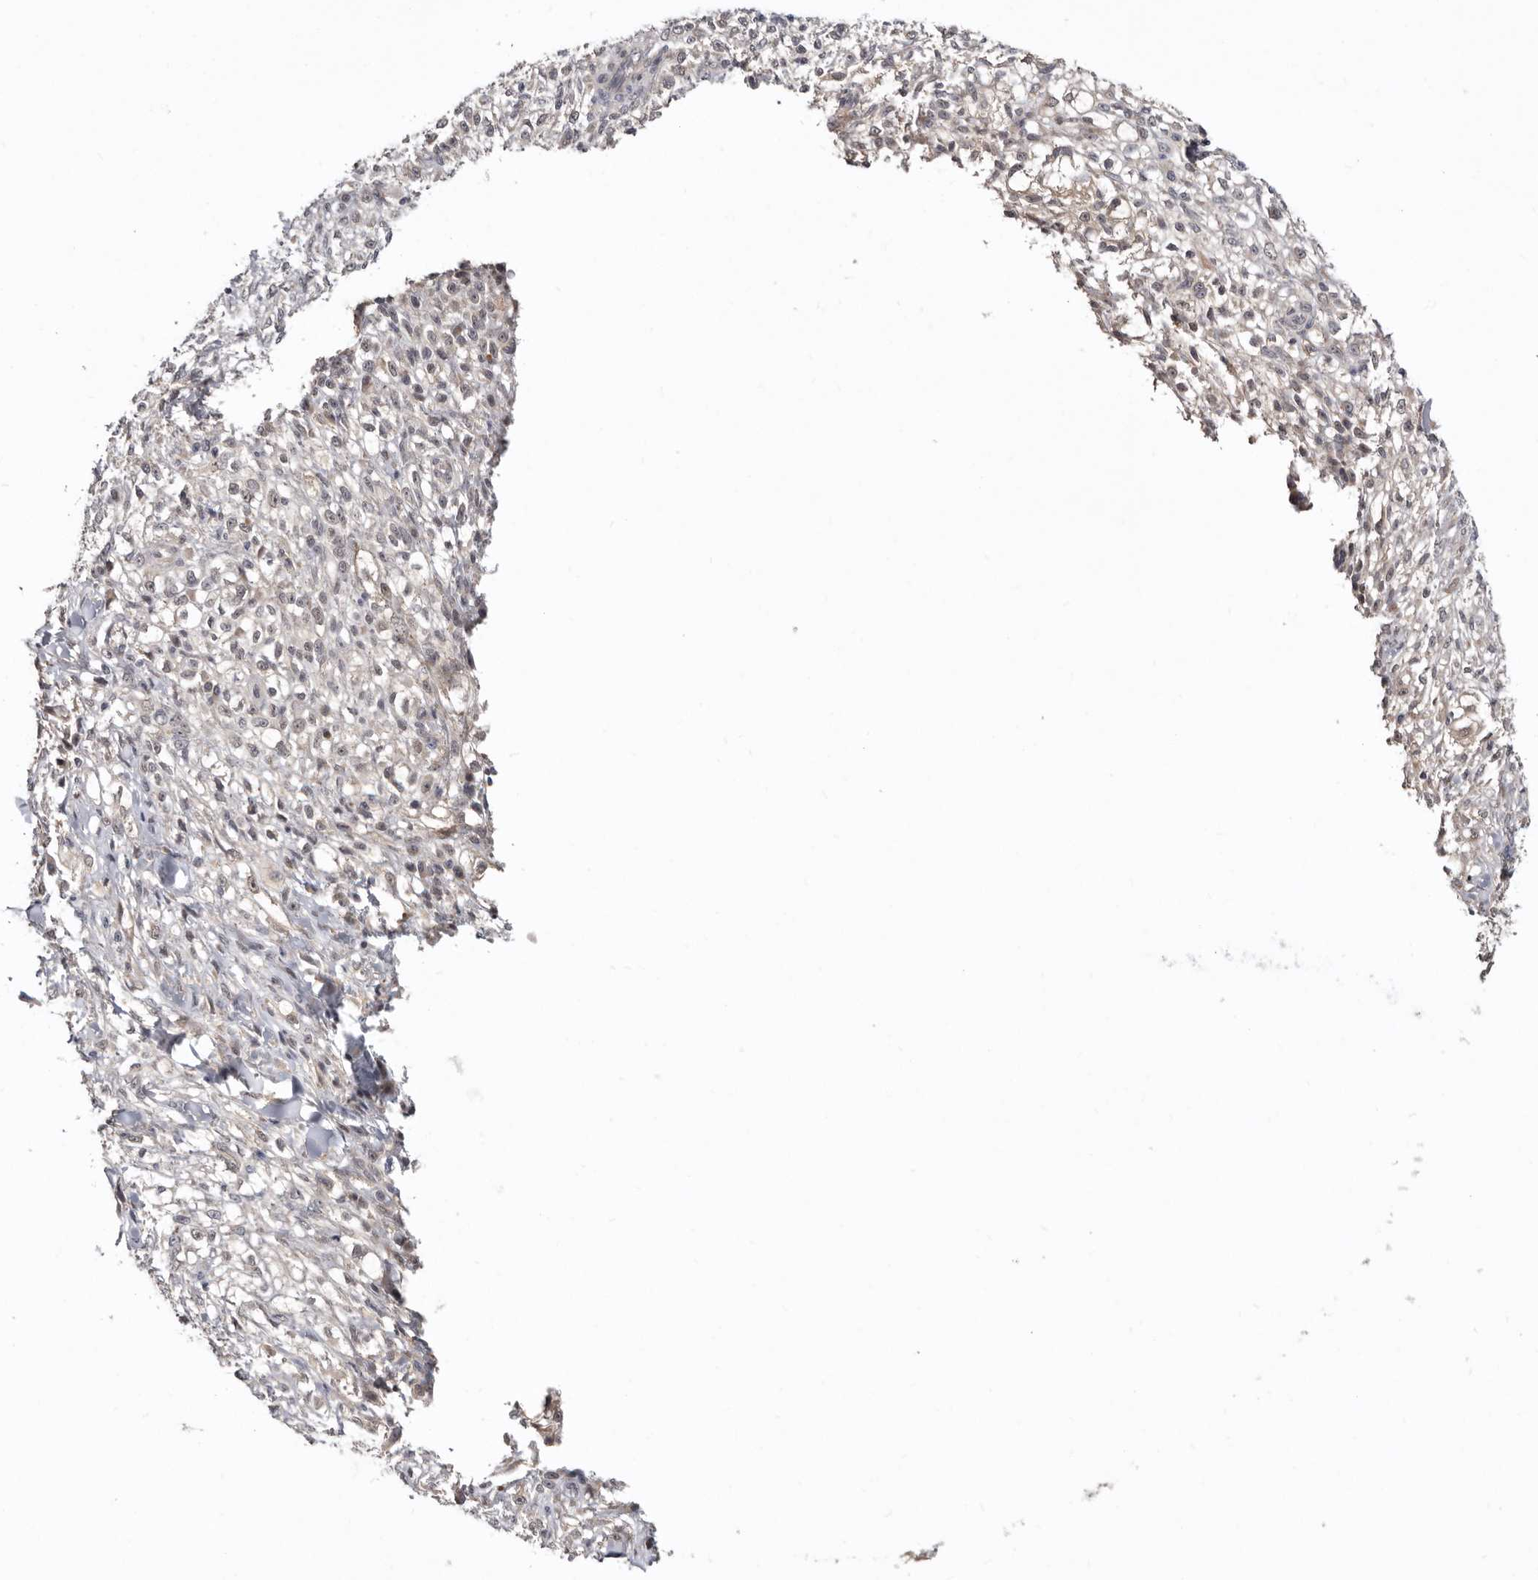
{"staining": {"intensity": "negative", "quantity": "none", "location": "none"}, "tissue": "melanoma", "cell_type": "Tumor cells", "image_type": "cancer", "snomed": [{"axis": "morphology", "description": "Malignant melanoma, NOS"}, {"axis": "topography", "description": "Skin of head"}], "caption": "Tumor cells show no significant staining in malignant melanoma.", "gene": "KLHL4", "patient": {"sex": "male", "age": 83}}